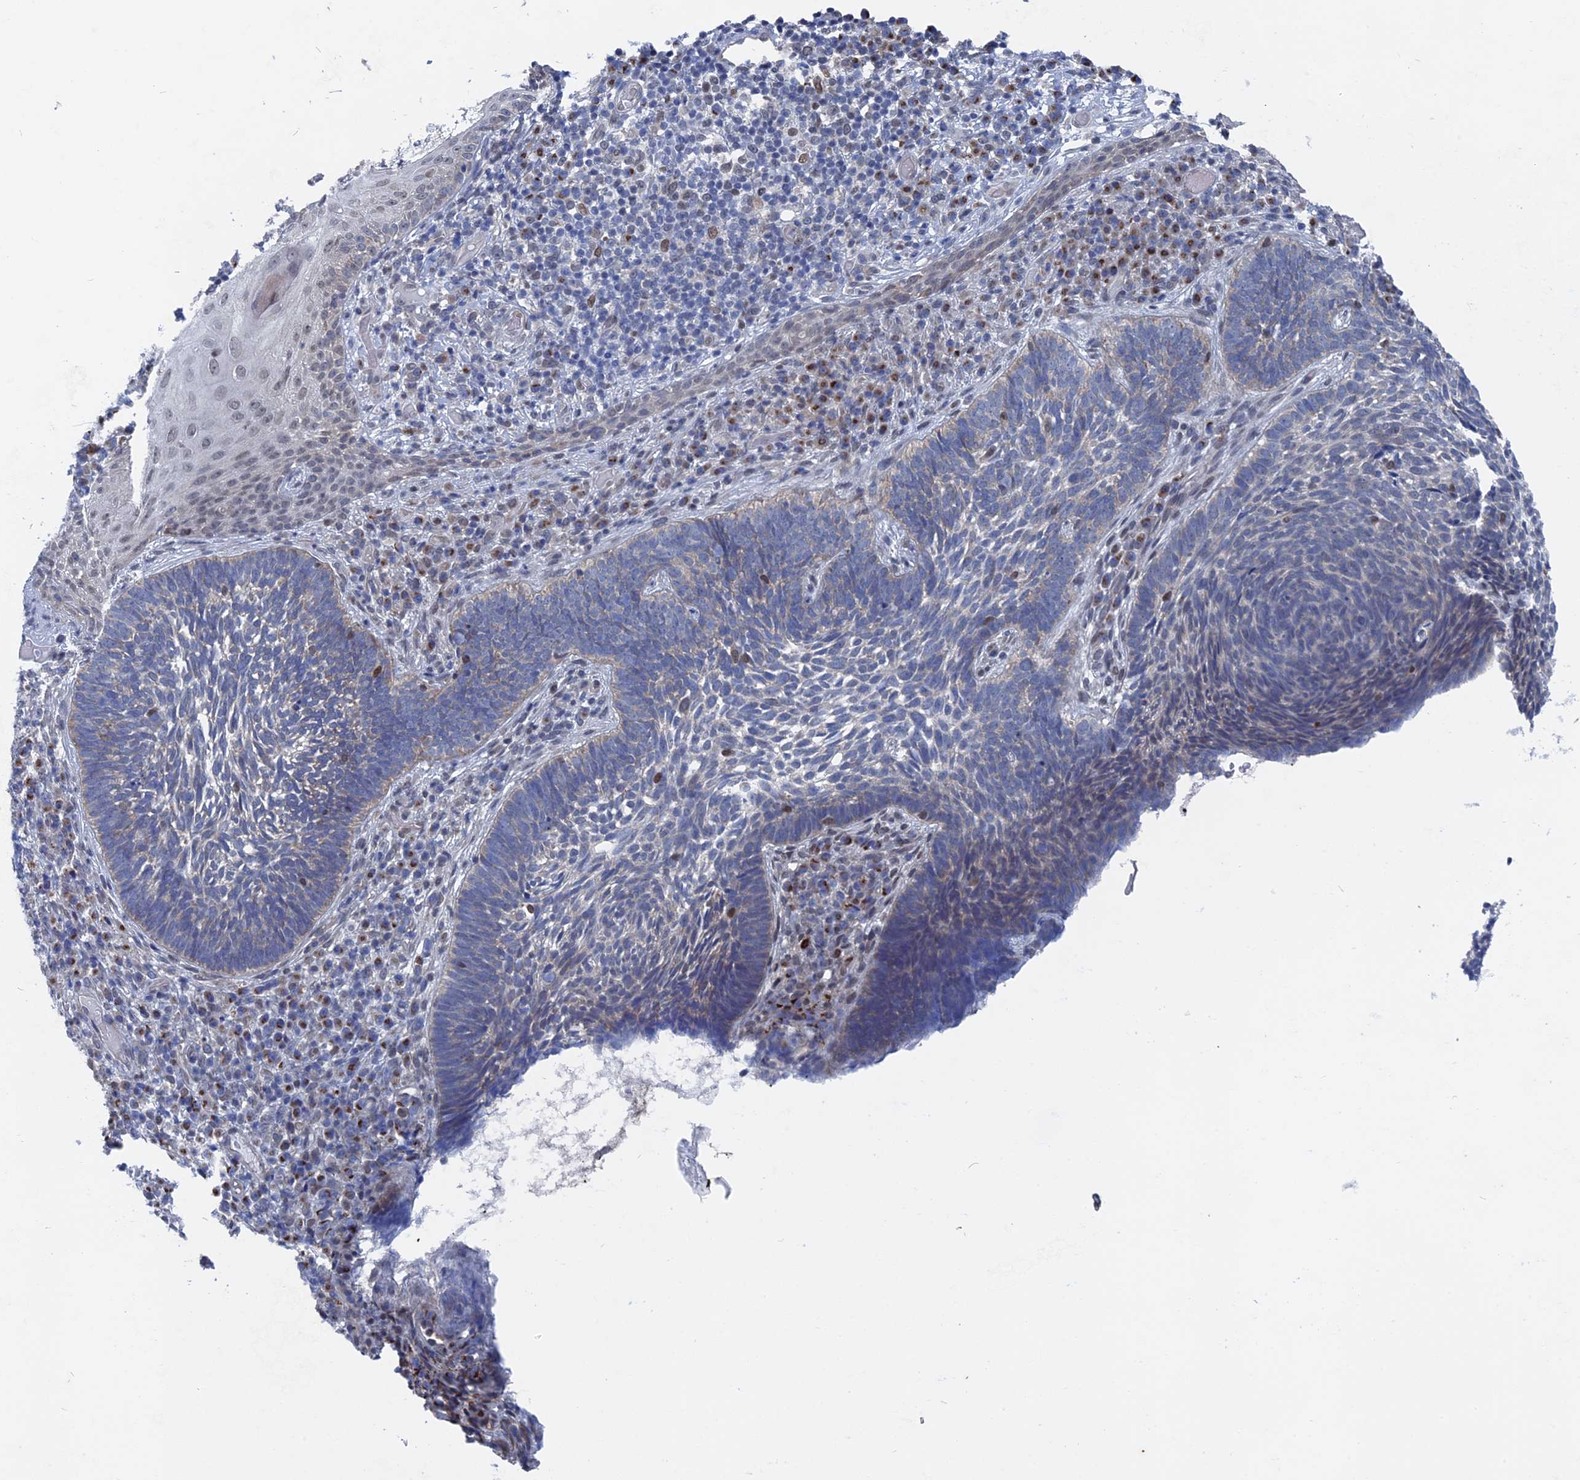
{"staining": {"intensity": "negative", "quantity": "none", "location": "none"}, "tissue": "skin cancer", "cell_type": "Tumor cells", "image_type": "cancer", "snomed": [{"axis": "morphology", "description": "Basal cell carcinoma"}, {"axis": "topography", "description": "Skin"}], "caption": "High power microscopy histopathology image of an IHC histopathology image of skin basal cell carcinoma, revealing no significant staining in tumor cells.", "gene": "MTRF1", "patient": {"sex": "male", "age": 88}}